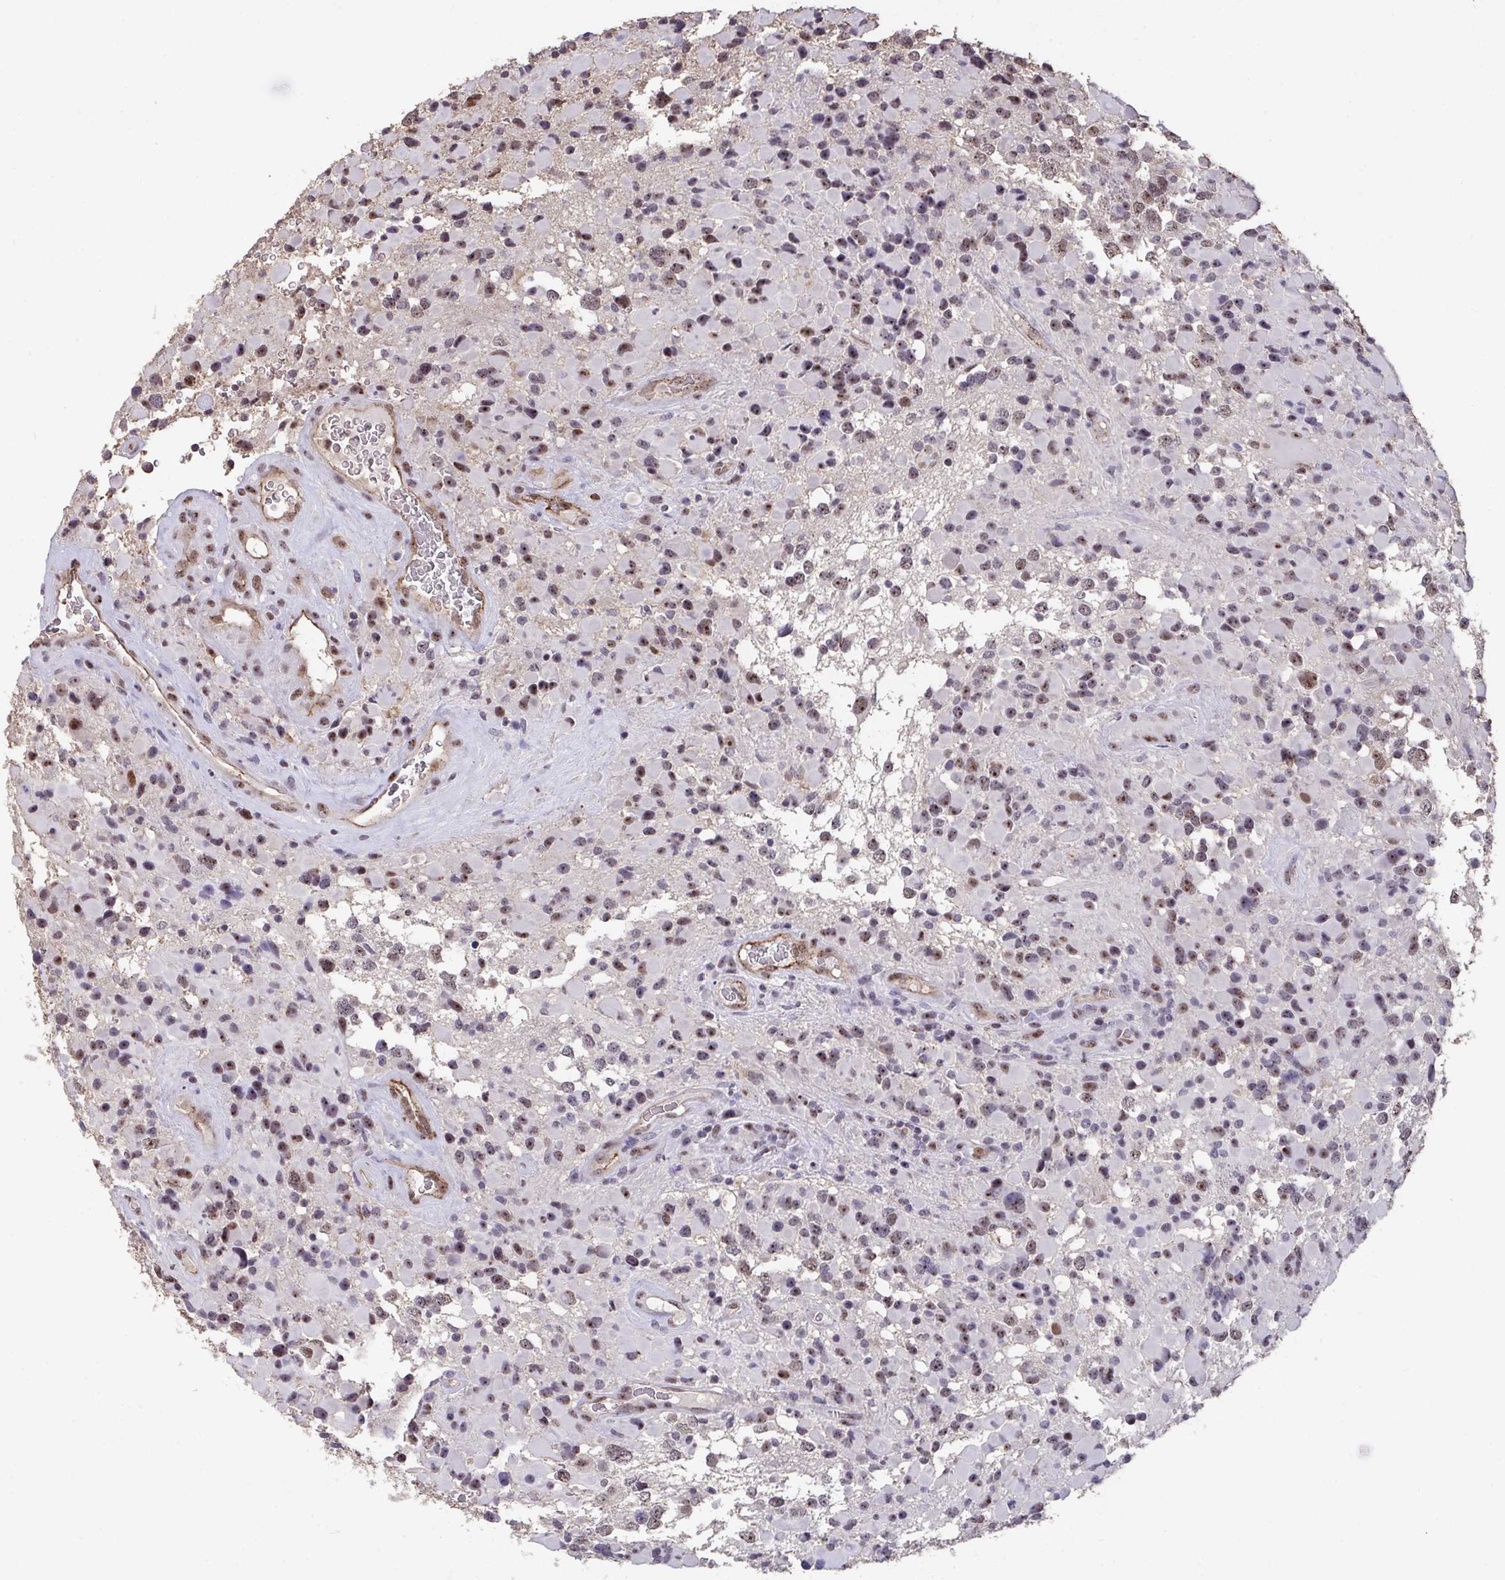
{"staining": {"intensity": "moderate", "quantity": ">75%", "location": "nuclear"}, "tissue": "glioma", "cell_type": "Tumor cells", "image_type": "cancer", "snomed": [{"axis": "morphology", "description": "Glioma, malignant, High grade"}, {"axis": "topography", "description": "Brain"}], "caption": "Malignant glioma (high-grade) stained with DAB (3,3'-diaminobenzidine) immunohistochemistry displays medium levels of moderate nuclear staining in approximately >75% of tumor cells. (Stains: DAB (3,3'-diaminobenzidine) in brown, nuclei in blue, Microscopy: brightfield microscopy at high magnification).", "gene": "SENP3", "patient": {"sex": "female", "age": 40}}